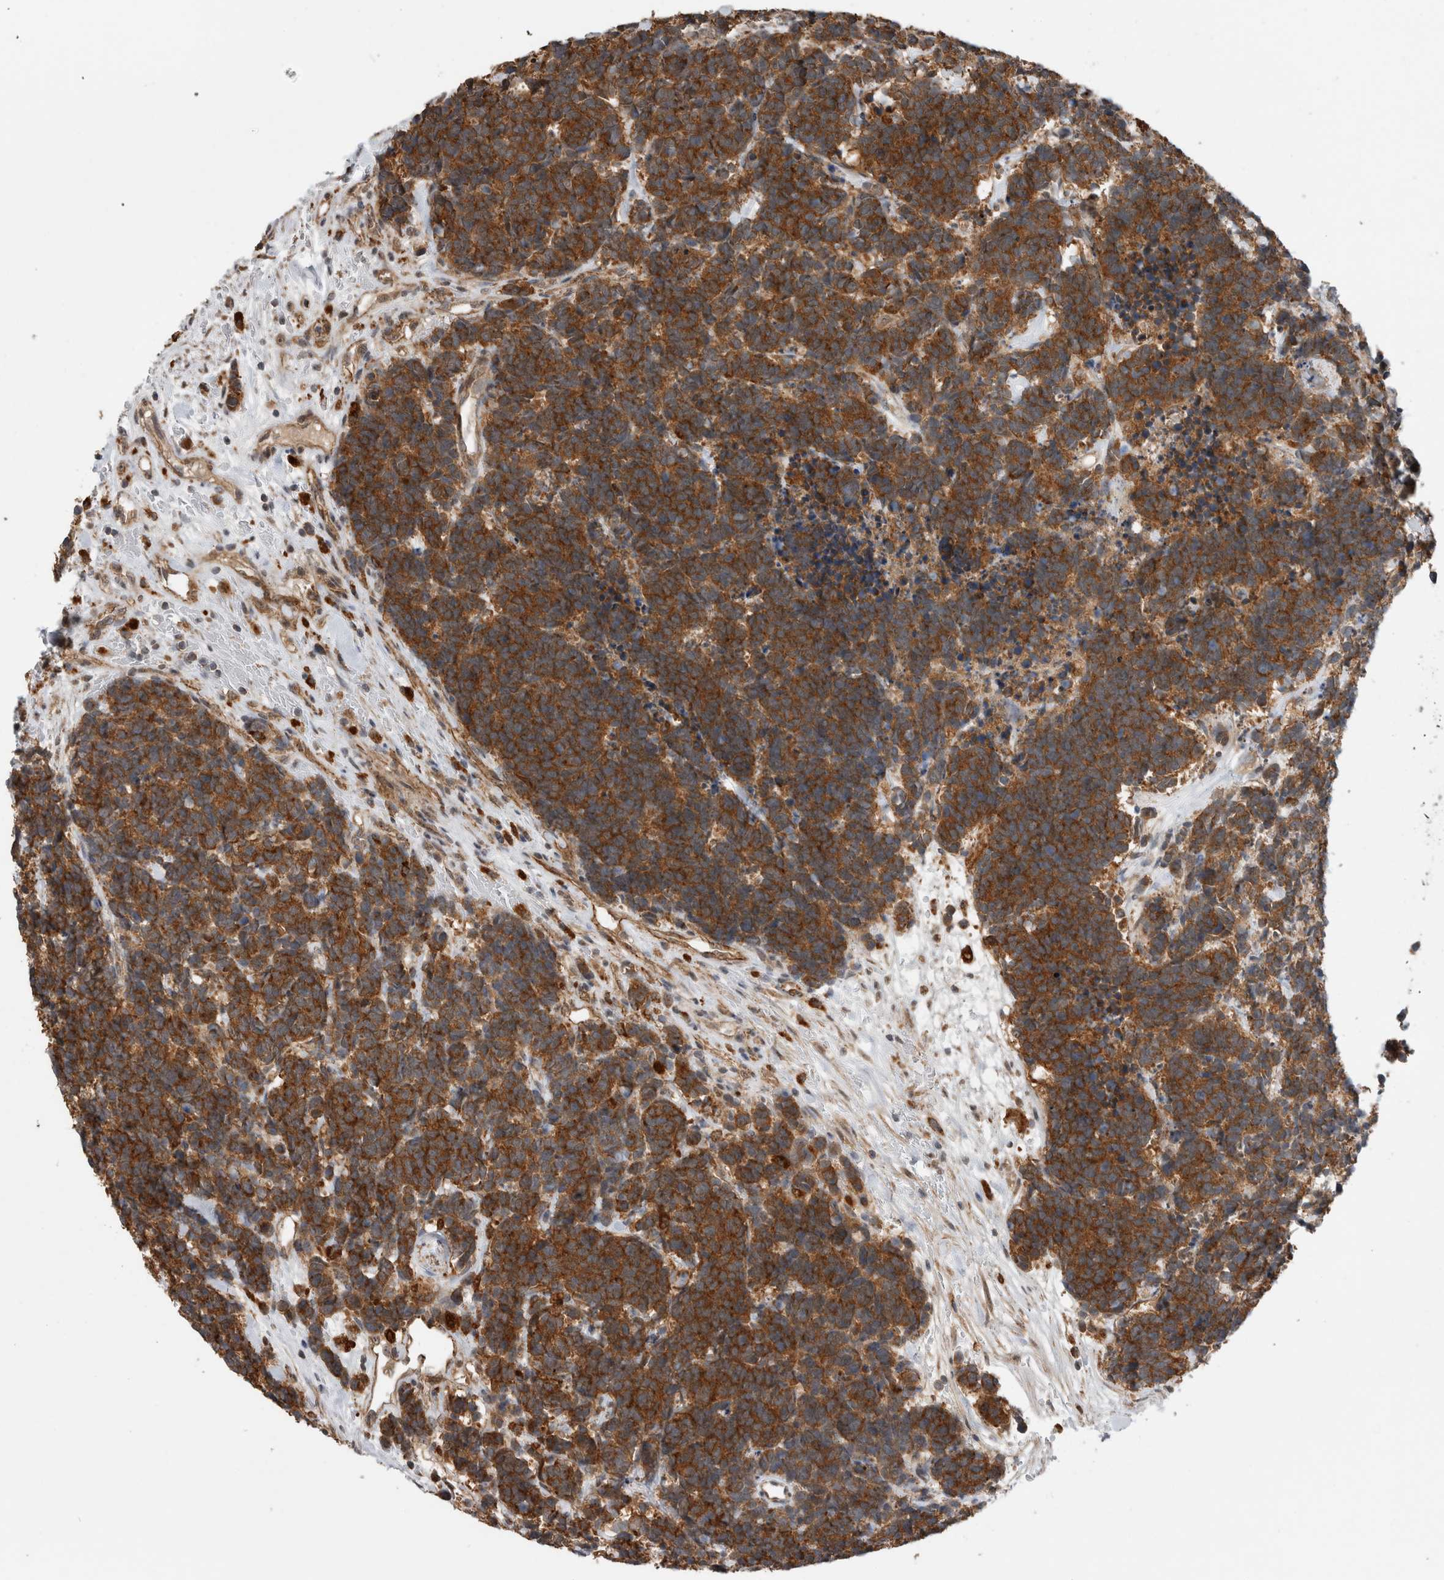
{"staining": {"intensity": "strong", "quantity": ">75%", "location": "cytoplasmic/membranous"}, "tissue": "carcinoid", "cell_type": "Tumor cells", "image_type": "cancer", "snomed": [{"axis": "morphology", "description": "Carcinoma, NOS"}, {"axis": "morphology", "description": "Carcinoid, malignant, NOS"}, {"axis": "topography", "description": "Urinary bladder"}], "caption": "Carcinoid stained with a brown dye demonstrates strong cytoplasmic/membranous positive staining in approximately >75% of tumor cells.", "gene": "ADGRL3", "patient": {"sex": "male", "age": 57}}